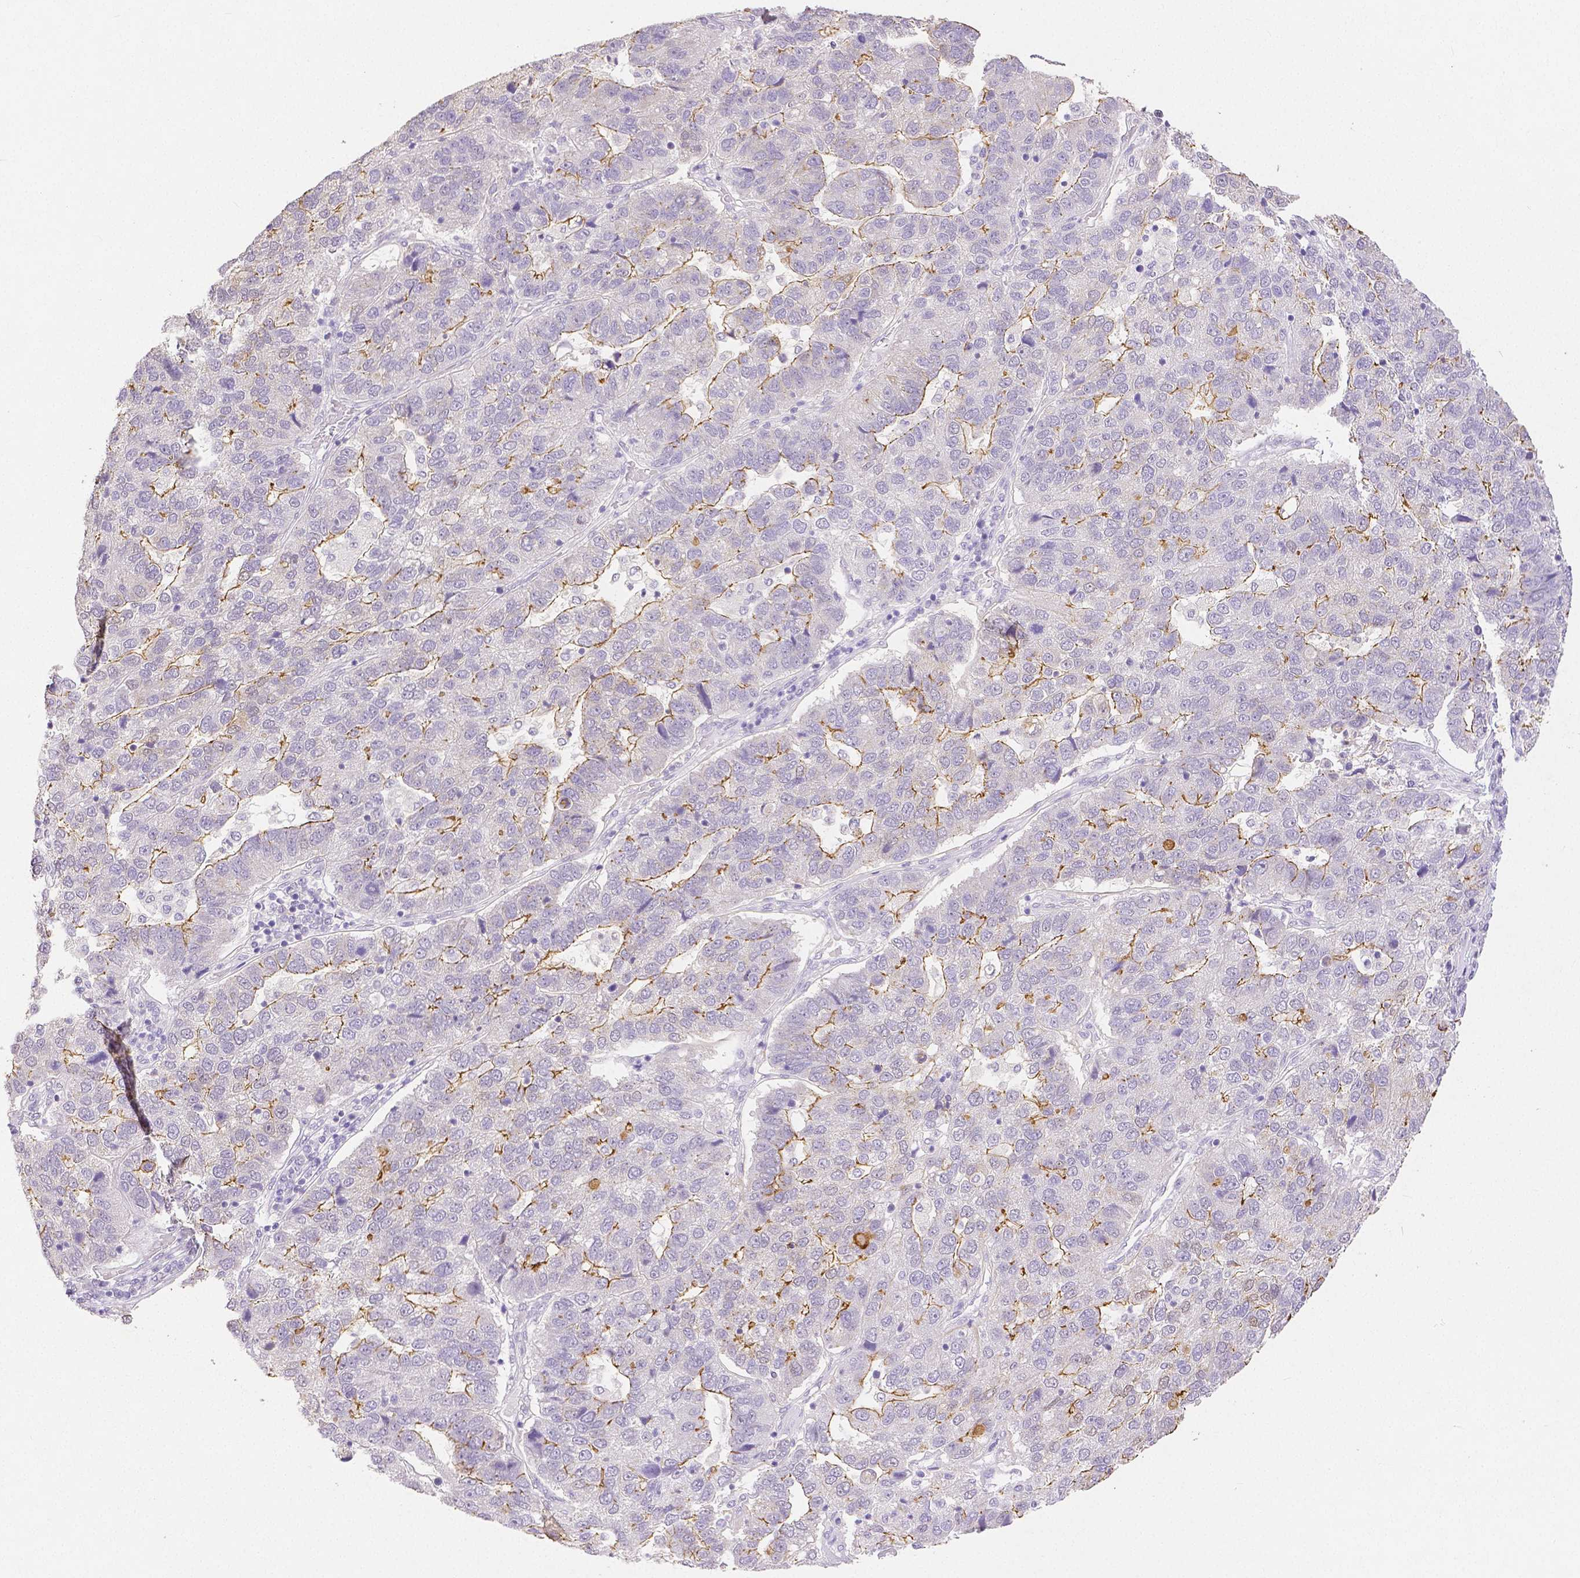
{"staining": {"intensity": "moderate", "quantity": "<25%", "location": "cytoplasmic/membranous"}, "tissue": "pancreatic cancer", "cell_type": "Tumor cells", "image_type": "cancer", "snomed": [{"axis": "morphology", "description": "Adenocarcinoma, NOS"}, {"axis": "topography", "description": "Pancreas"}], "caption": "Protein staining demonstrates moderate cytoplasmic/membranous expression in about <25% of tumor cells in pancreatic cancer.", "gene": "OCLN", "patient": {"sex": "female", "age": 61}}